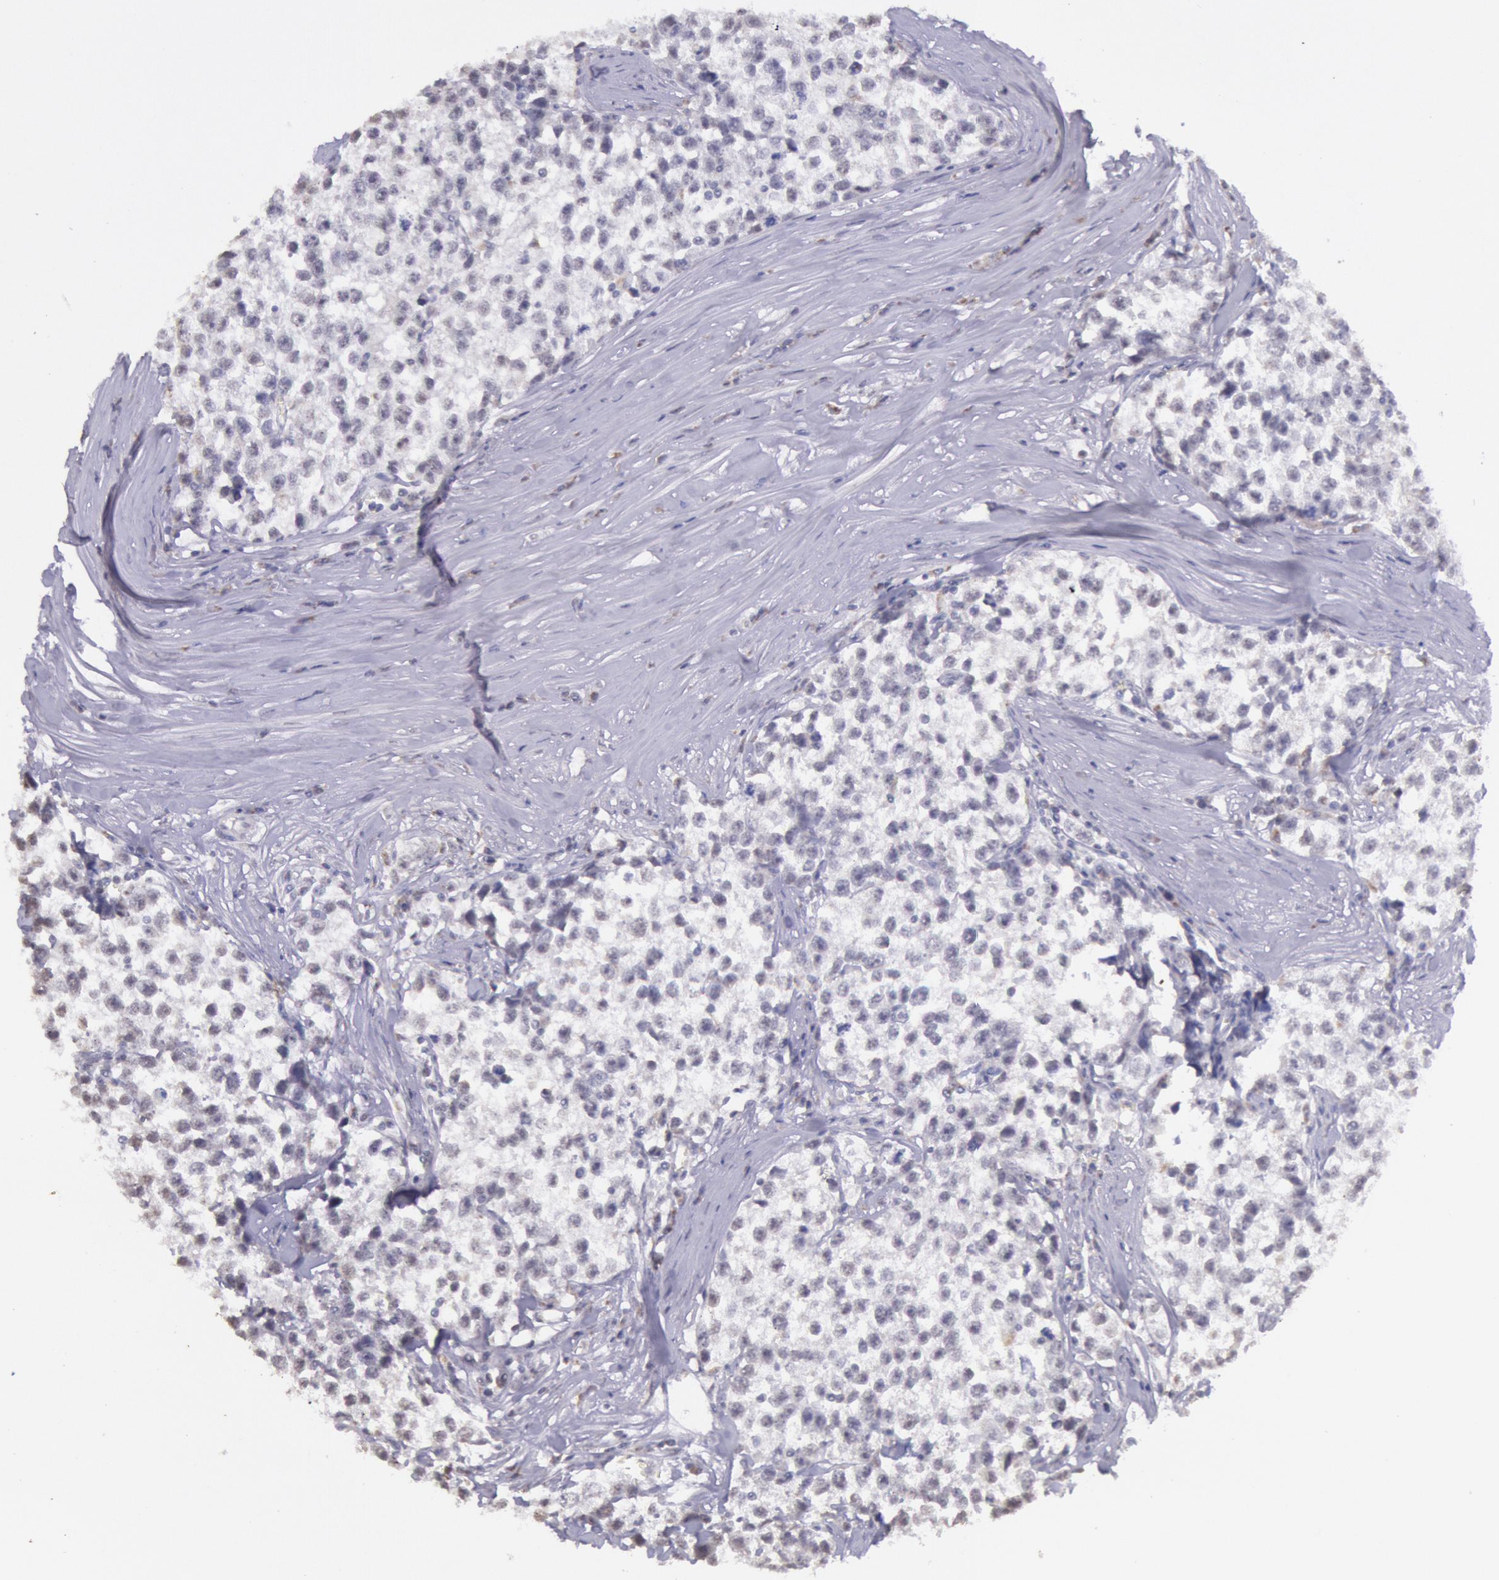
{"staining": {"intensity": "weak", "quantity": "25%-75%", "location": "cytoplasmic/membranous"}, "tissue": "testis cancer", "cell_type": "Tumor cells", "image_type": "cancer", "snomed": [{"axis": "morphology", "description": "Seminoma, NOS"}, {"axis": "morphology", "description": "Carcinoma, Embryonal, NOS"}, {"axis": "topography", "description": "Testis"}], "caption": "Testis cancer was stained to show a protein in brown. There is low levels of weak cytoplasmic/membranous positivity in about 25%-75% of tumor cells.", "gene": "FRMD6", "patient": {"sex": "male", "age": 30}}